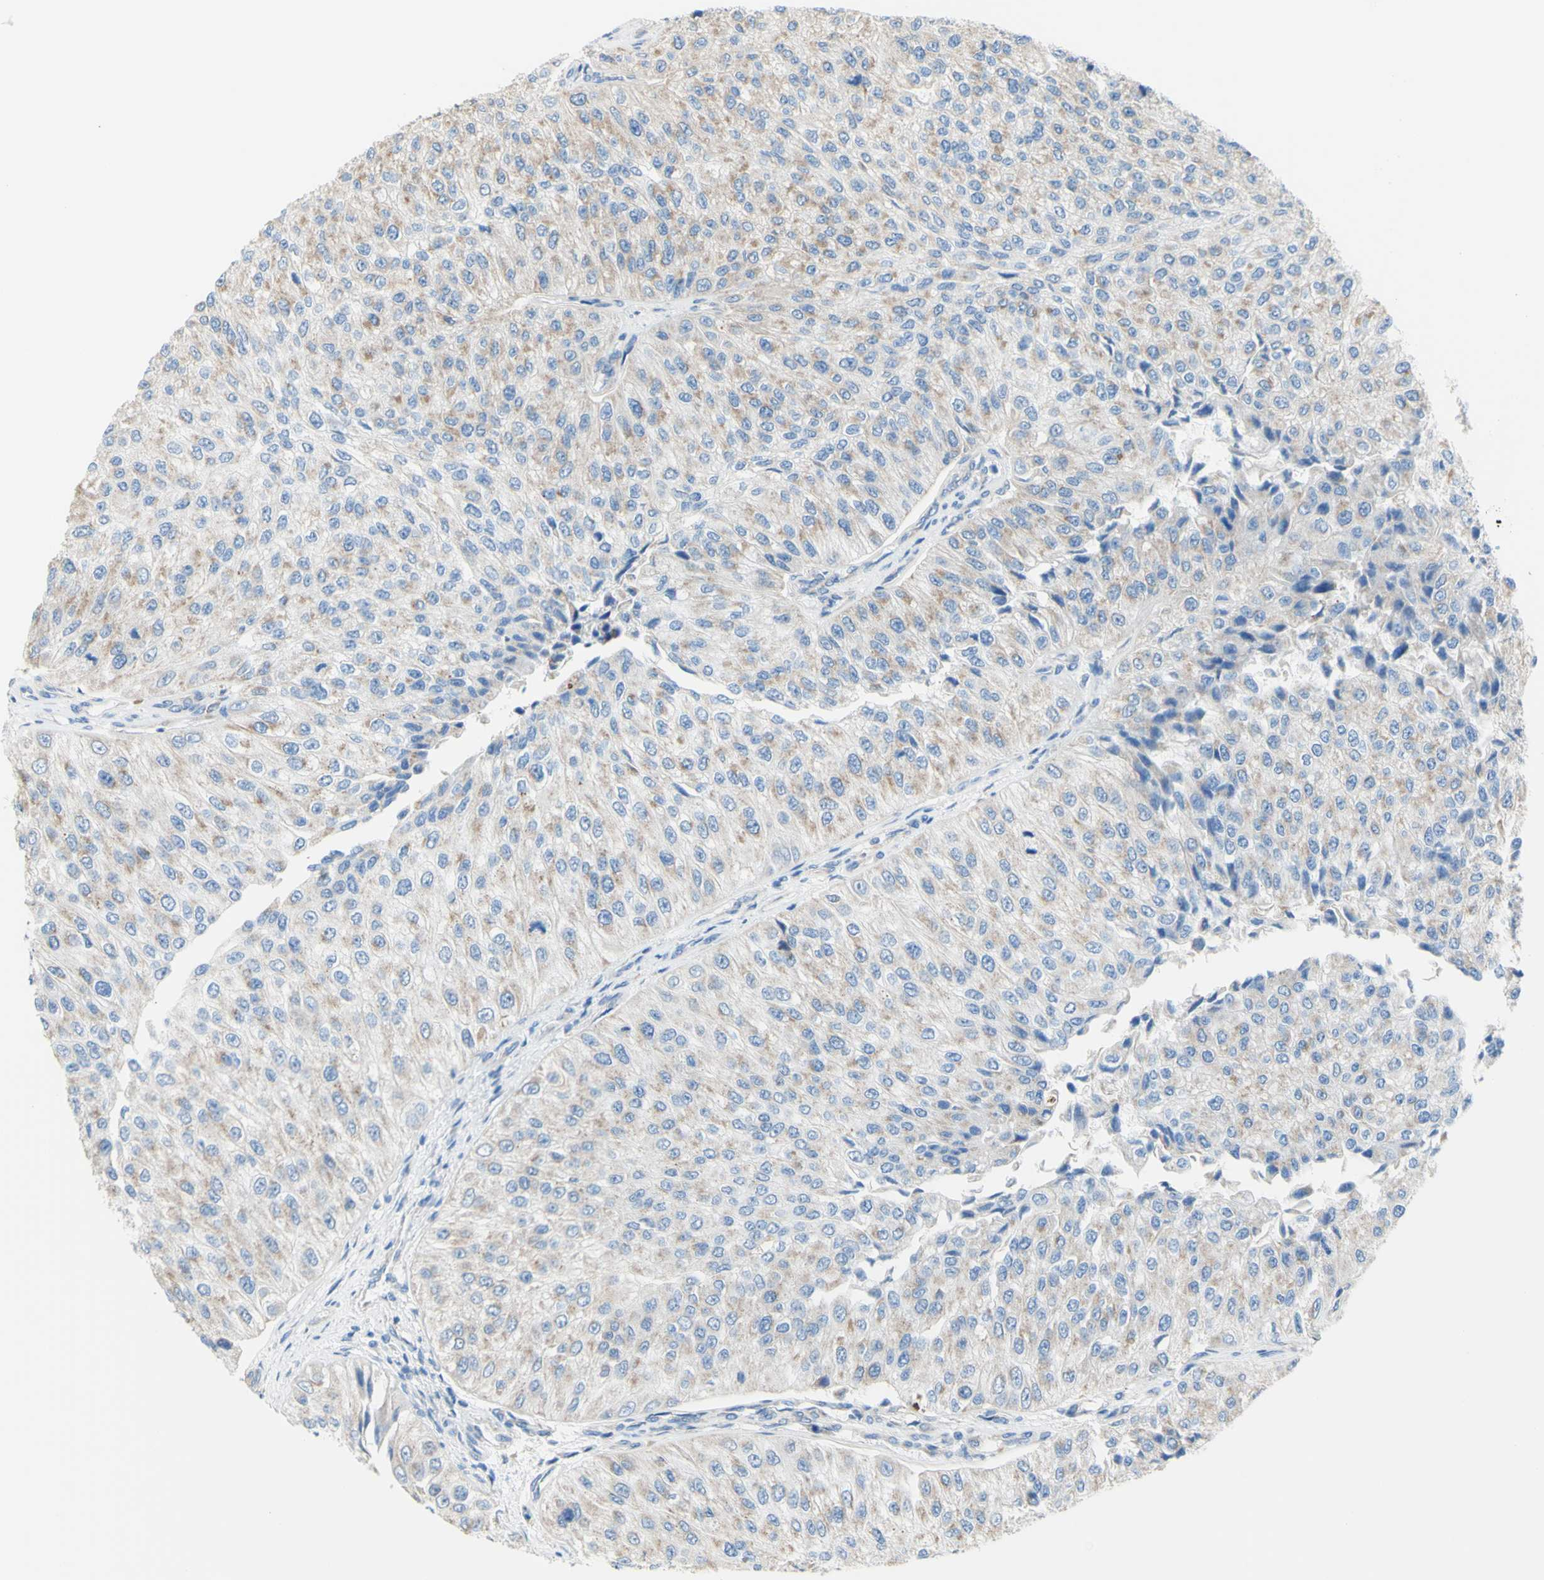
{"staining": {"intensity": "weak", "quantity": "25%-75%", "location": "cytoplasmic/membranous"}, "tissue": "urothelial cancer", "cell_type": "Tumor cells", "image_type": "cancer", "snomed": [{"axis": "morphology", "description": "Urothelial carcinoma, High grade"}, {"axis": "topography", "description": "Kidney"}, {"axis": "topography", "description": "Urinary bladder"}], "caption": "Urothelial carcinoma (high-grade) stained with a brown dye exhibits weak cytoplasmic/membranous positive positivity in approximately 25%-75% of tumor cells.", "gene": "RETREG2", "patient": {"sex": "male", "age": 77}}